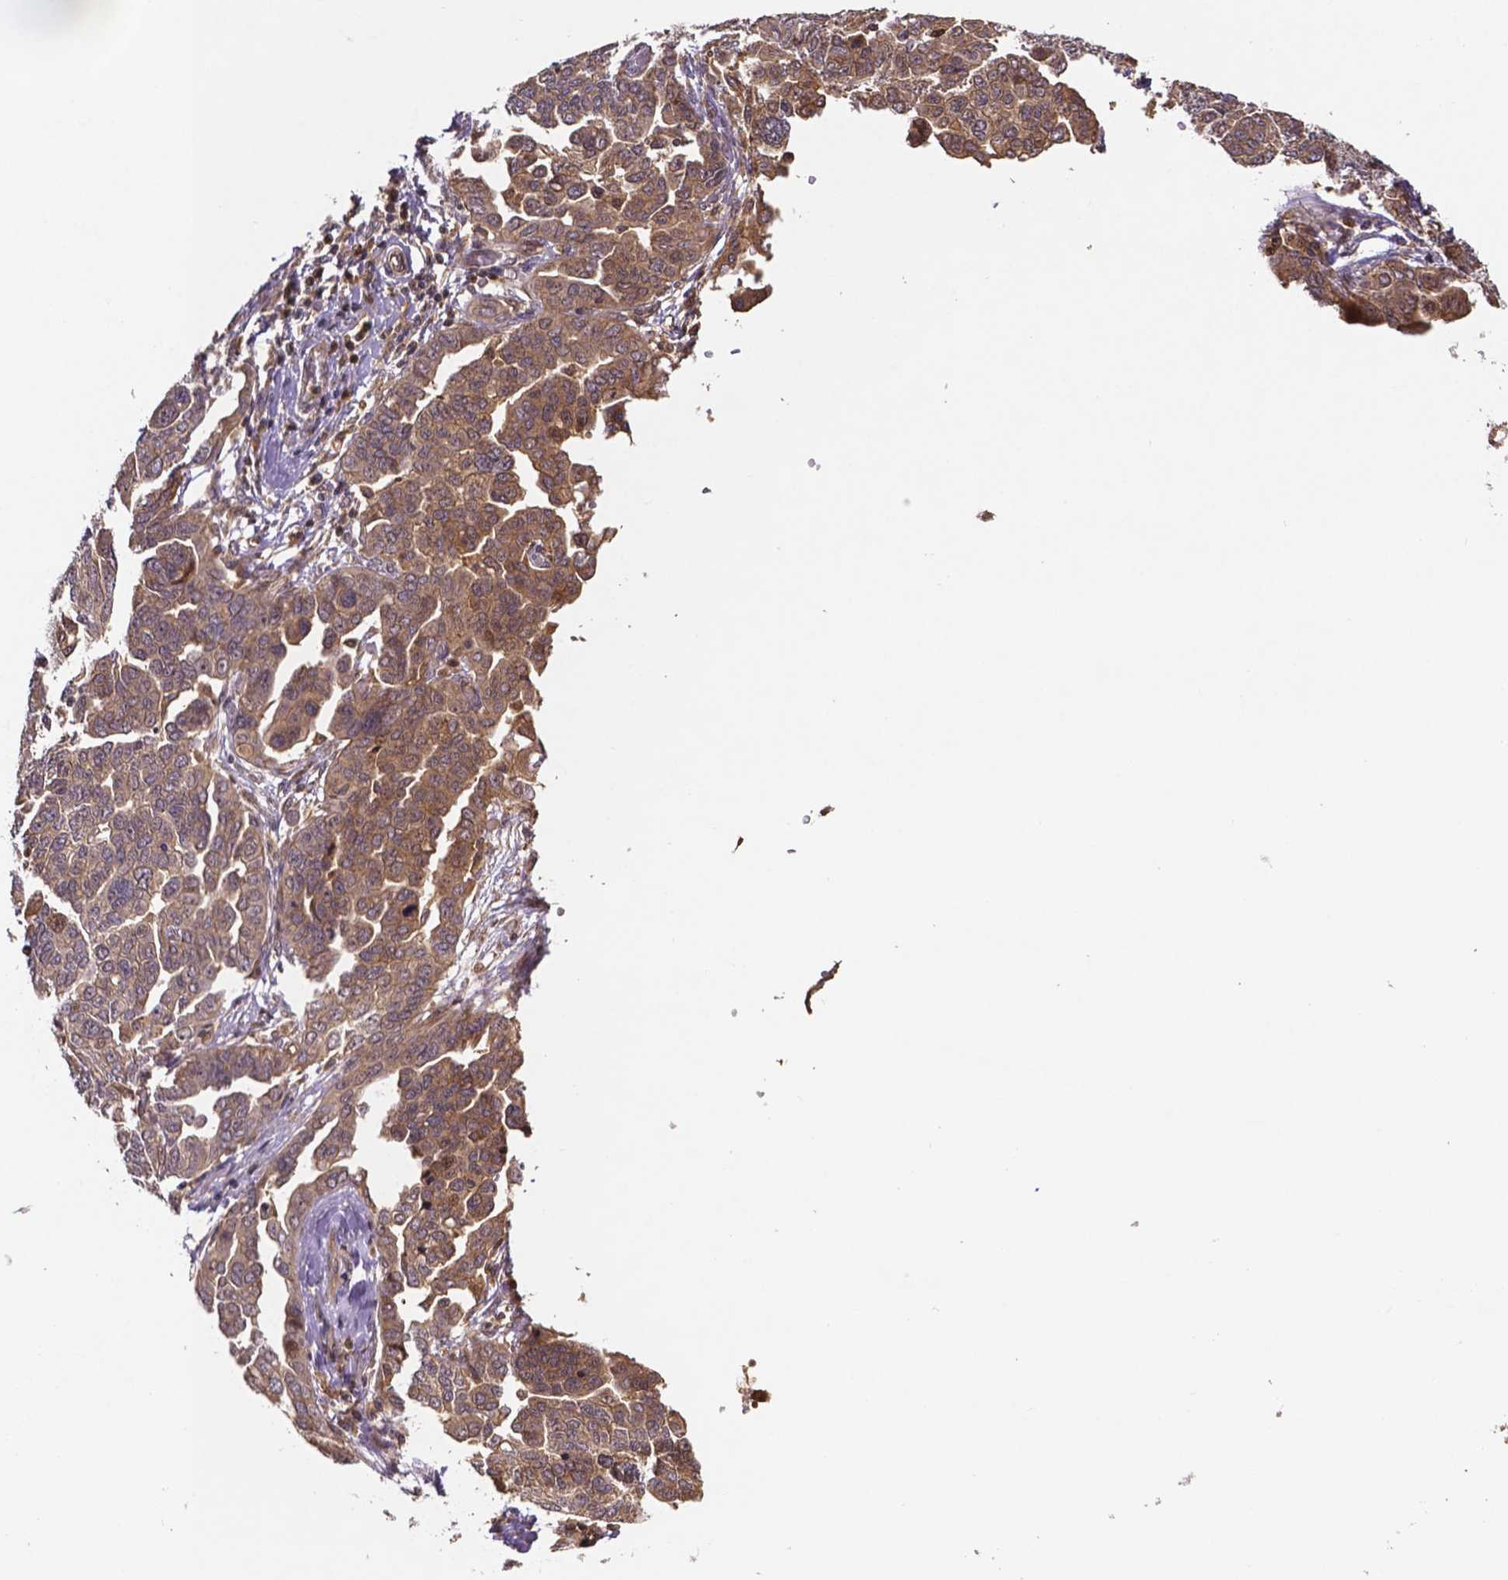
{"staining": {"intensity": "moderate", "quantity": ">75%", "location": "cytoplasmic/membranous"}, "tissue": "ovarian cancer", "cell_type": "Tumor cells", "image_type": "cancer", "snomed": [{"axis": "morphology", "description": "Cystadenocarcinoma, serous, NOS"}, {"axis": "topography", "description": "Ovary"}], "caption": "Ovarian cancer (serous cystadenocarcinoma) stained with DAB IHC exhibits medium levels of moderate cytoplasmic/membranous expression in about >75% of tumor cells. (Brightfield microscopy of DAB IHC at high magnification).", "gene": "RNF123", "patient": {"sex": "female", "age": 59}}